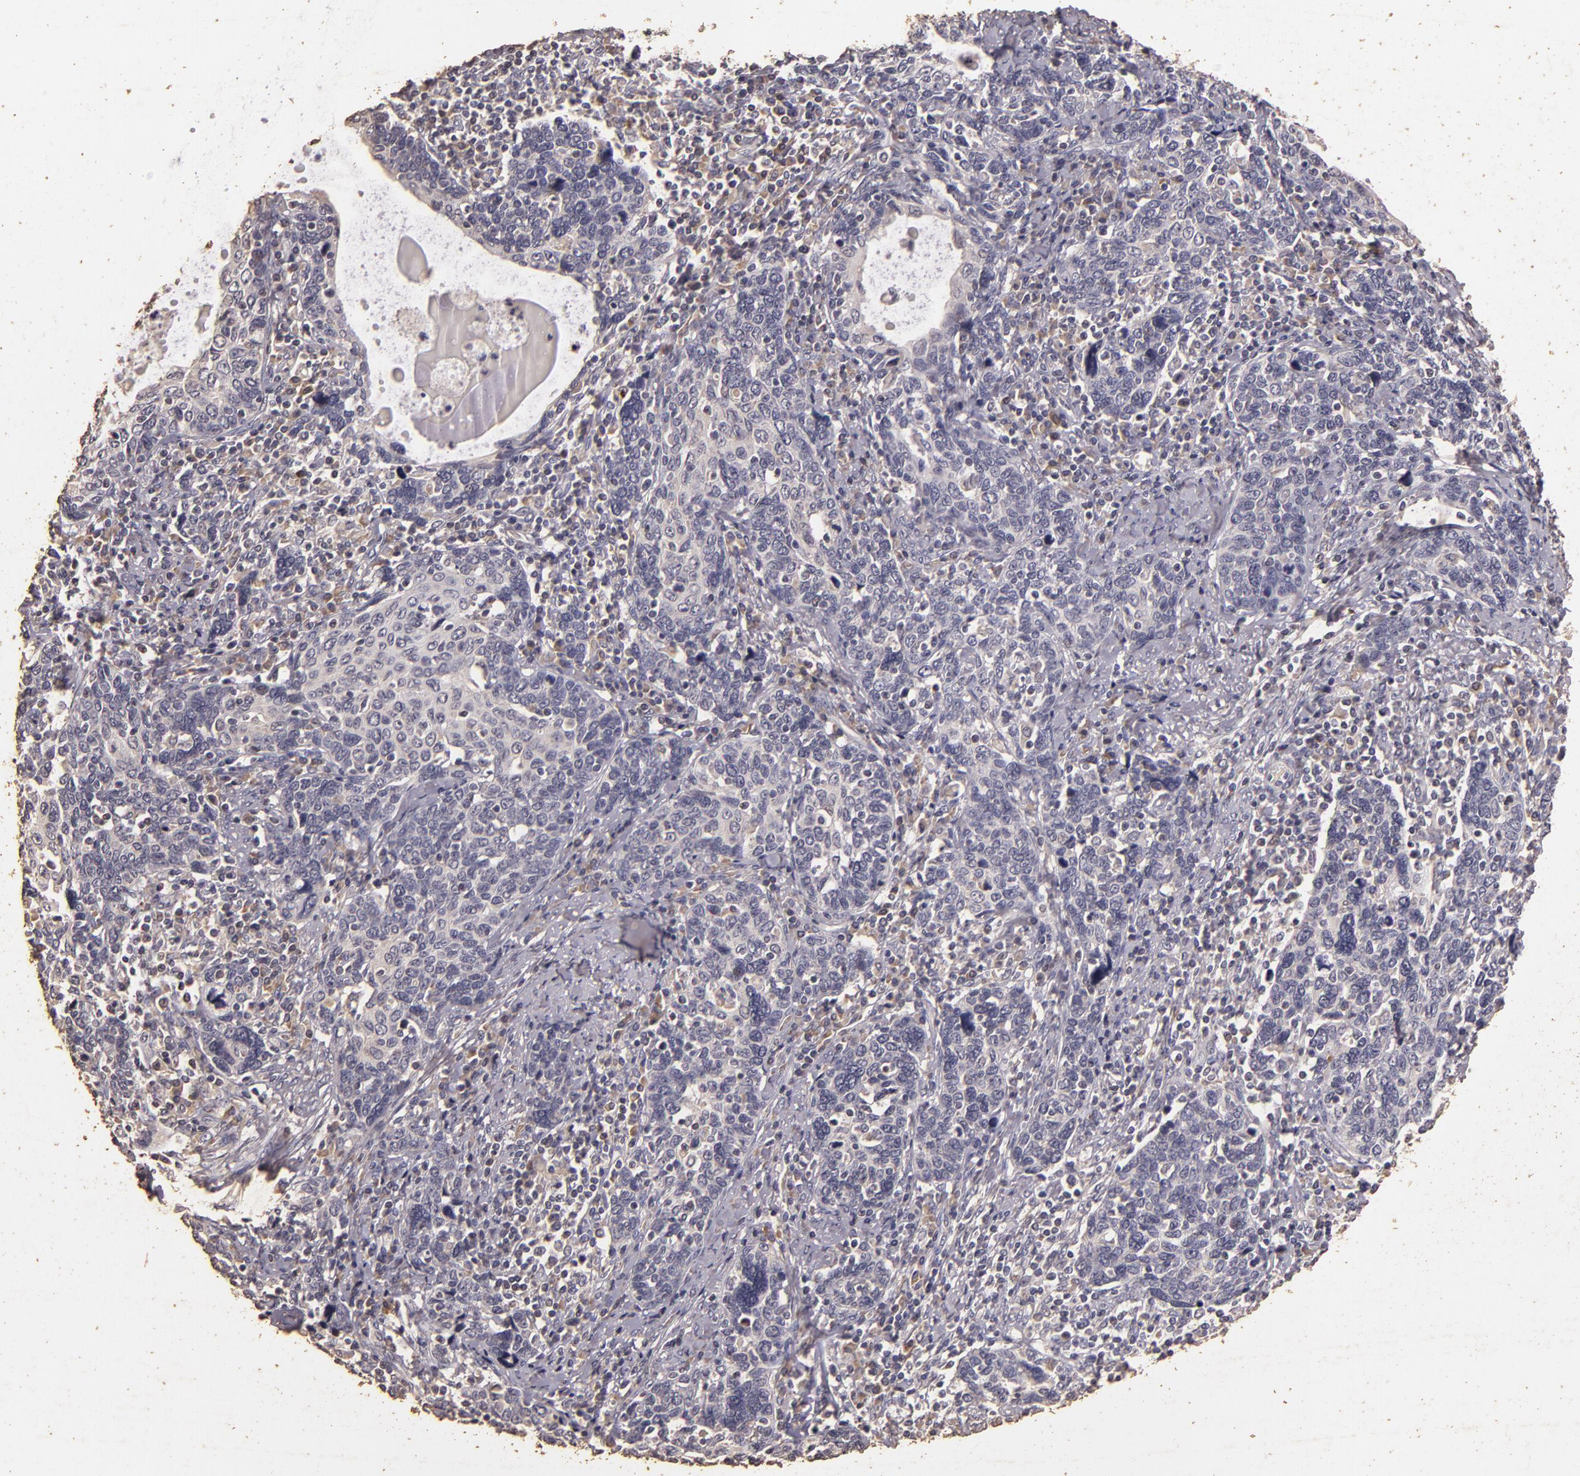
{"staining": {"intensity": "negative", "quantity": "none", "location": "none"}, "tissue": "cervical cancer", "cell_type": "Tumor cells", "image_type": "cancer", "snomed": [{"axis": "morphology", "description": "Squamous cell carcinoma, NOS"}, {"axis": "topography", "description": "Cervix"}], "caption": "Micrograph shows no protein staining in tumor cells of squamous cell carcinoma (cervical) tissue. The staining is performed using DAB brown chromogen with nuclei counter-stained in using hematoxylin.", "gene": "BCL2L13", "patient": {"sex": "female", "age": 41}}